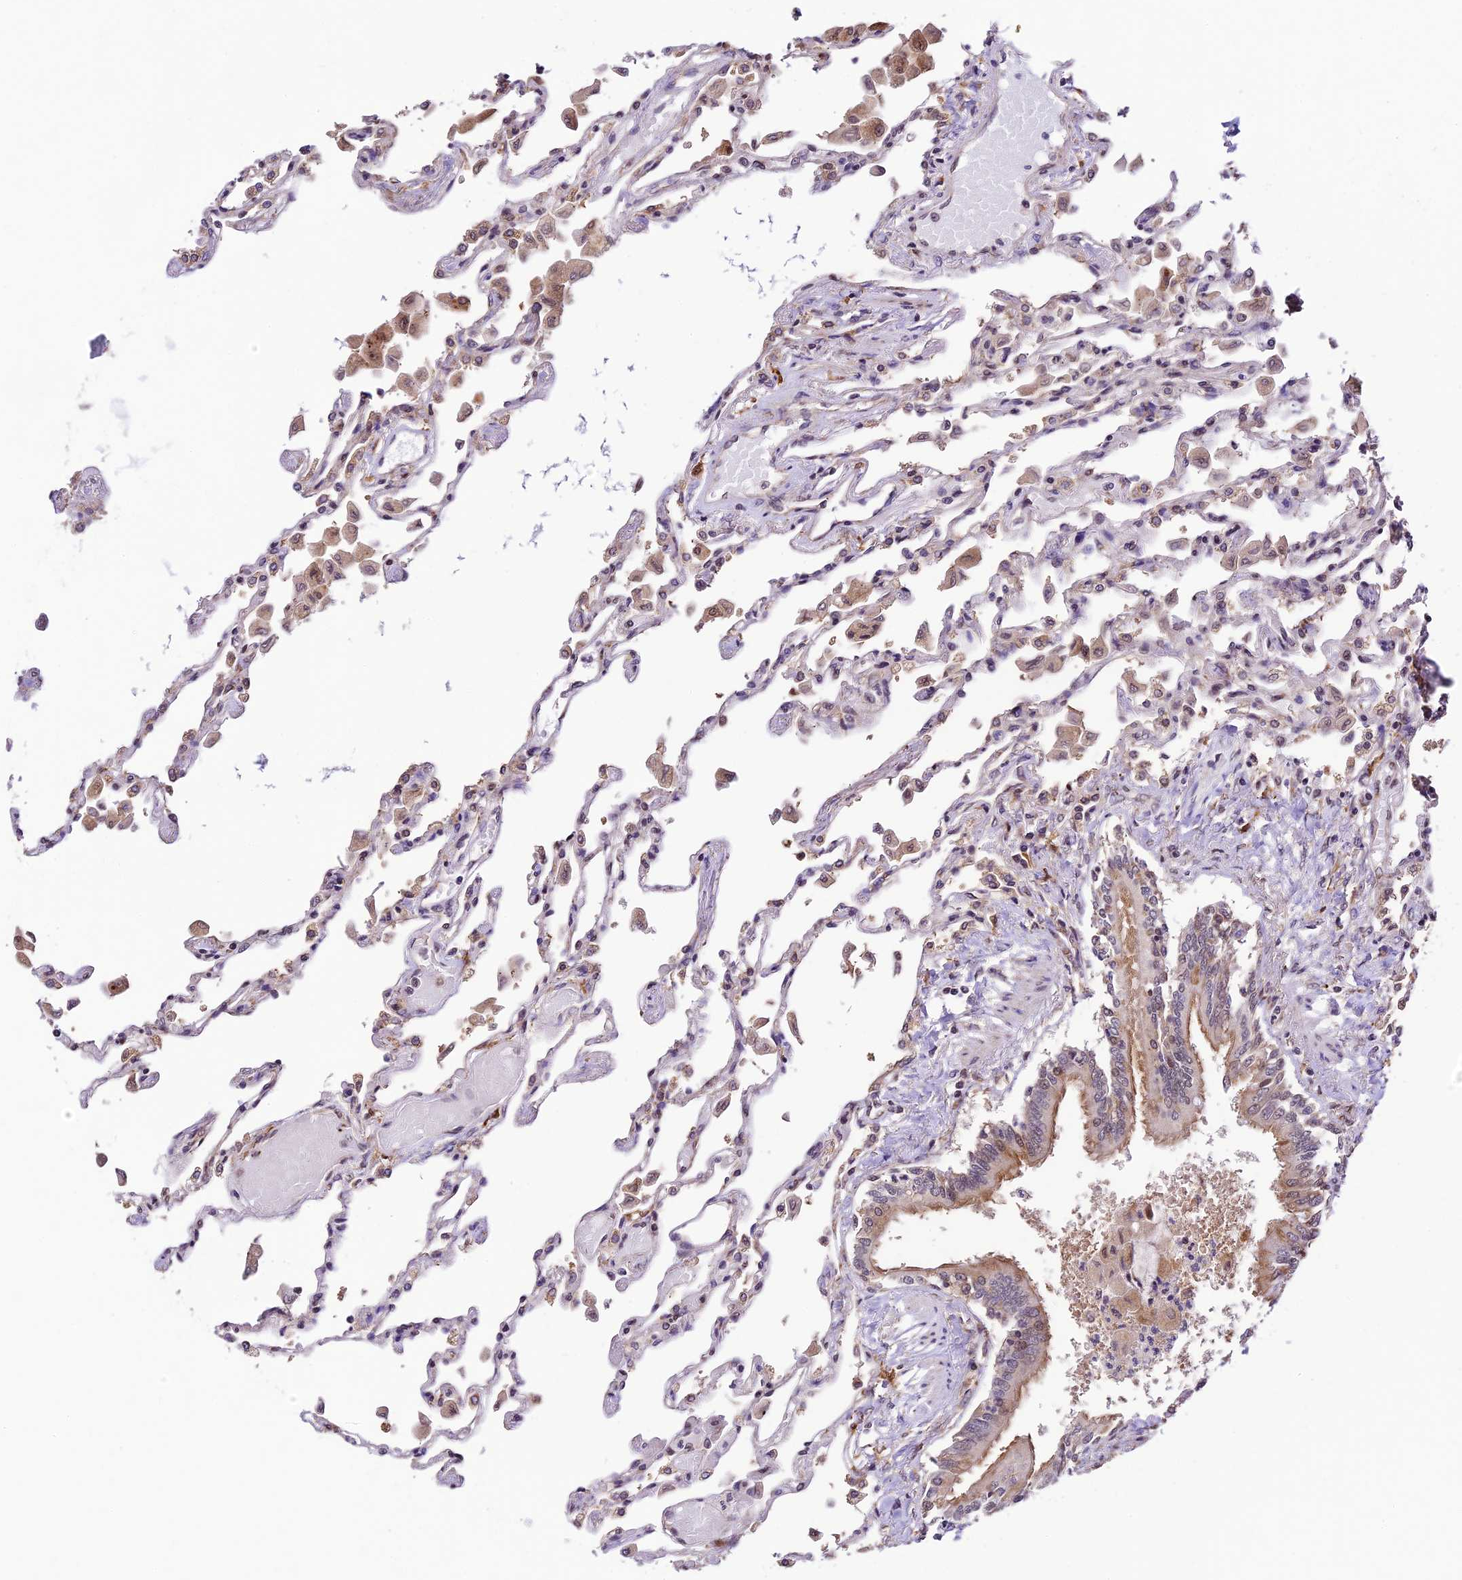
{"staining": {"intensity": "moderate", "quantity": "<25%", "location": "cytoplasmic/membranous,nuclear"}, "tissue": "lung", "cell_type": "Alveolar cells", "image_type": "normal", "snomed": [{"axis": "morphology", "description": "Normal tissue, NOS"}, {"axis": "topography", "description": "Bronchus"}, {"axis": "topography", "description": "Lung"}], "caption": "The image displays staining of normal lung, revealing moderate cytoplasmic/membranous,nuclear protein staining (brown color) within alveolar cells.", "gene": "TRIM22", "patient": {"sex": "female", "age": 49}}